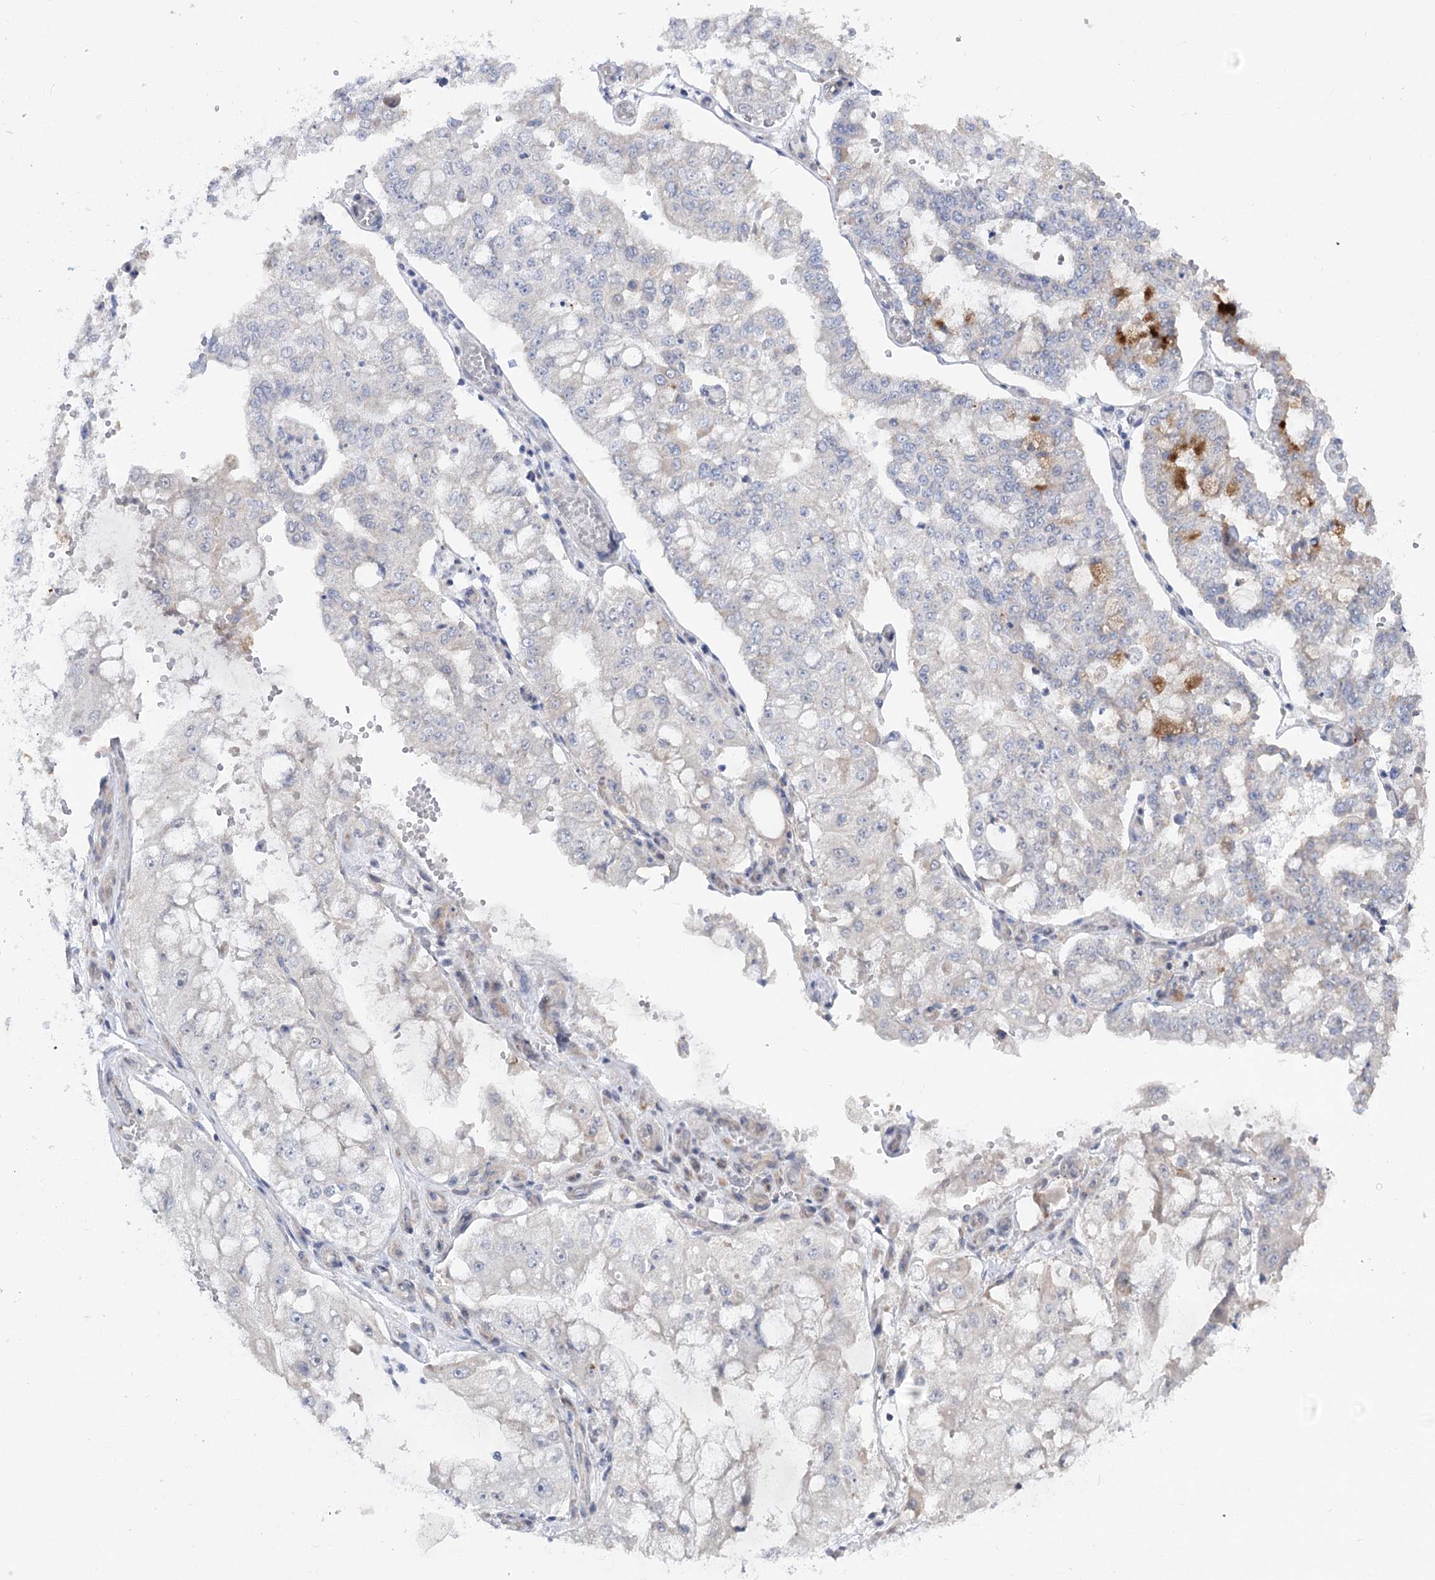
{"staining": {"intensity": "negative", "quantity": "none", "location": "none"}, "tissue": "stomach cancer", "cell_type": "Tumor cells", "image_type": "cancer", "snomed": [{"axis": "morphology", "description": "Adenocarcinoma, NOS"}, {"axis": "topography", "description": "Stomach"}], "caption": "DAB (3,3'-diaminobenzidine) immunohistochemical staining of human stomach cancer (adenocarcinoma) displays no significant positivity in tumor cells.", "gene": "SCN11A", "patient": {"sex": "male", "age": 76}}